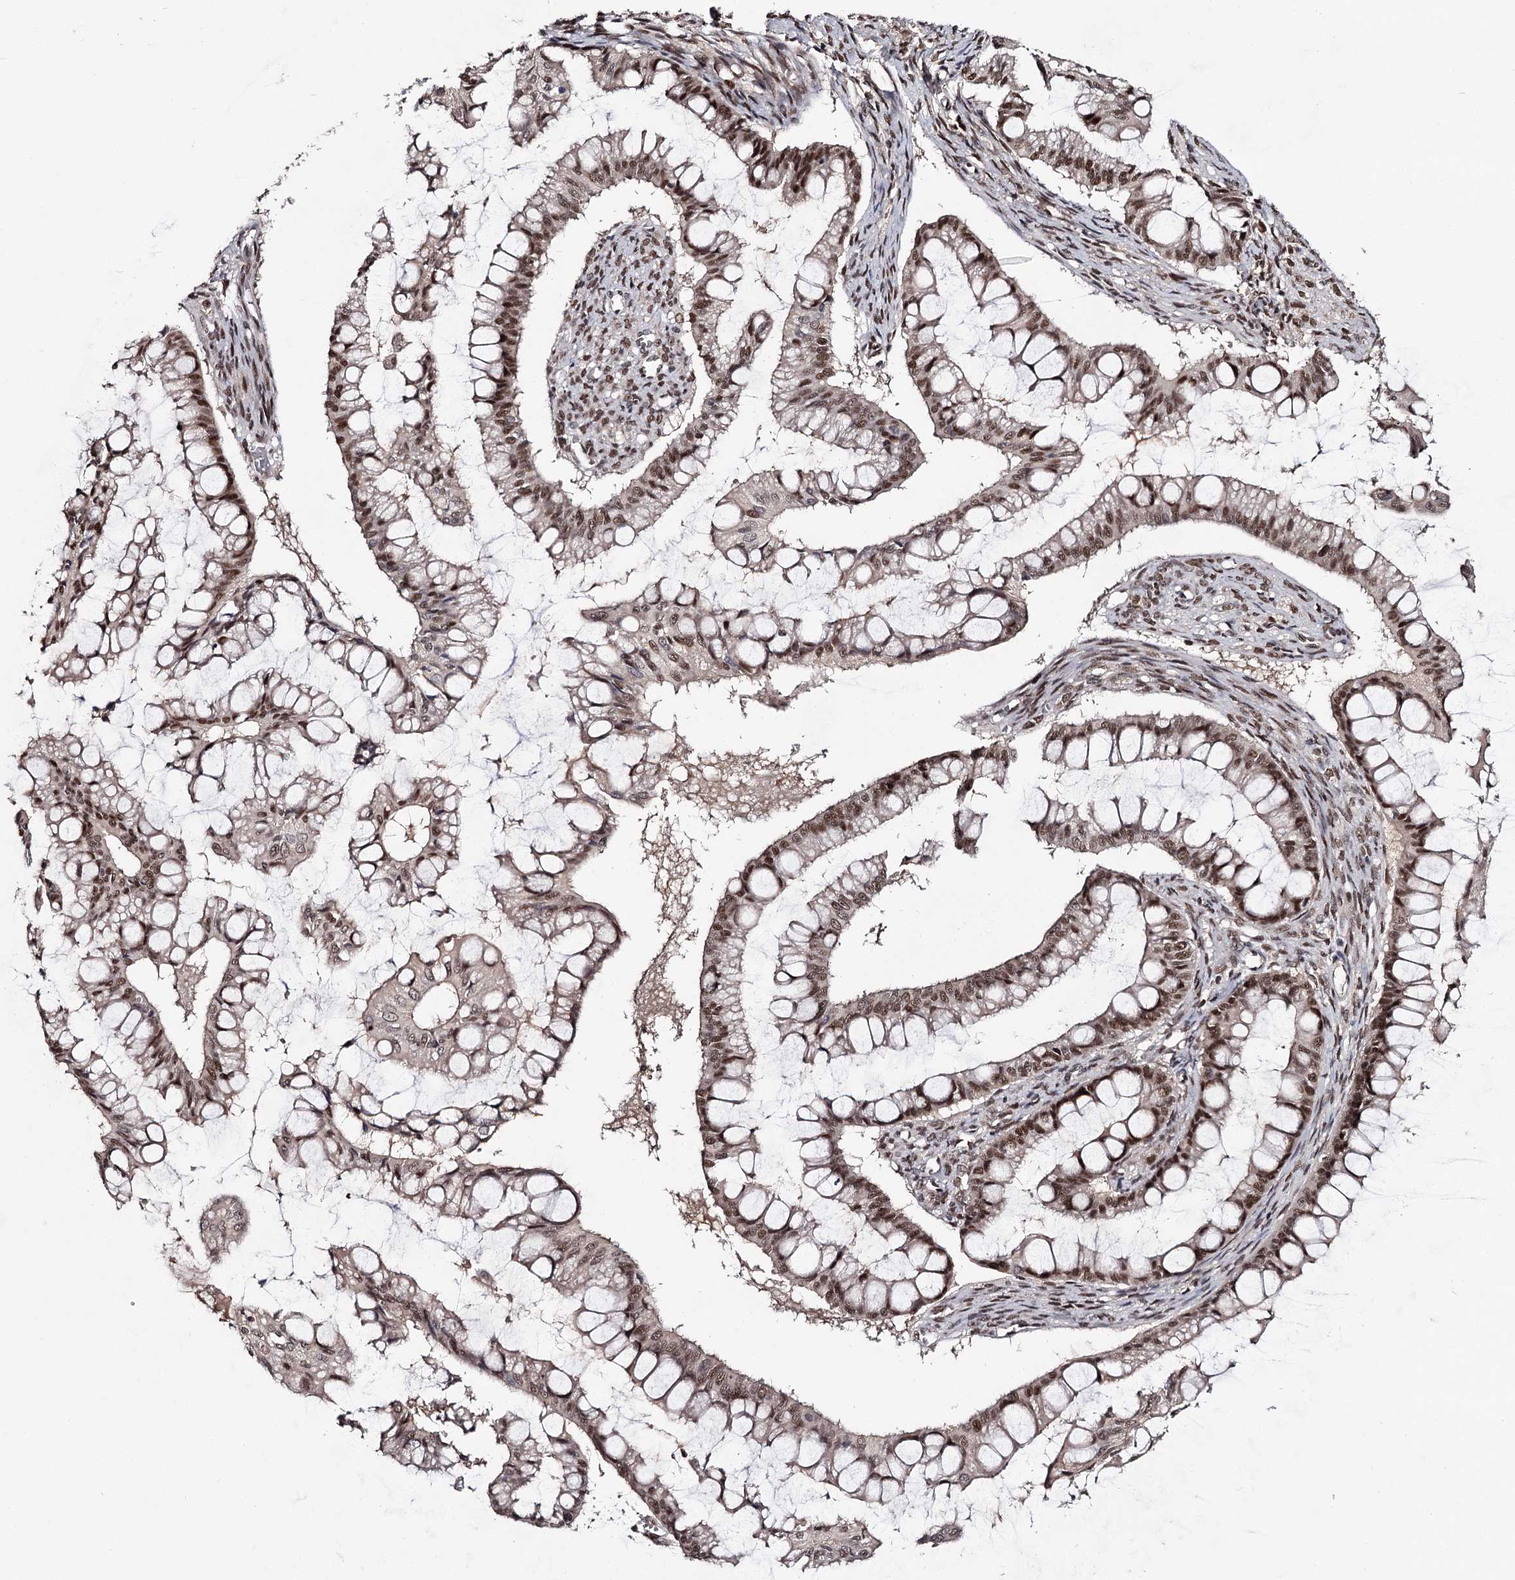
{"staining": {"intensity": "moderate", "quantity": ">75%", "location": "nuclear"}, "tissue": "ovarian cancer", "cell_type": "Tumor cells", "image_type": "cancer", "snomed": [{"axis": "morphology", "description": "Cystadenocarcinoma, mucinous, NOS"}, {"axis": "topography", "description": "Ovary"}], "caption": "Ovarian cancer stained with a brown dye demonstrates moderate nuclear positive expression in about >75% of tumor cells.", "gene": "TTC33", "patient": {"sex": "female", "age": 73}}